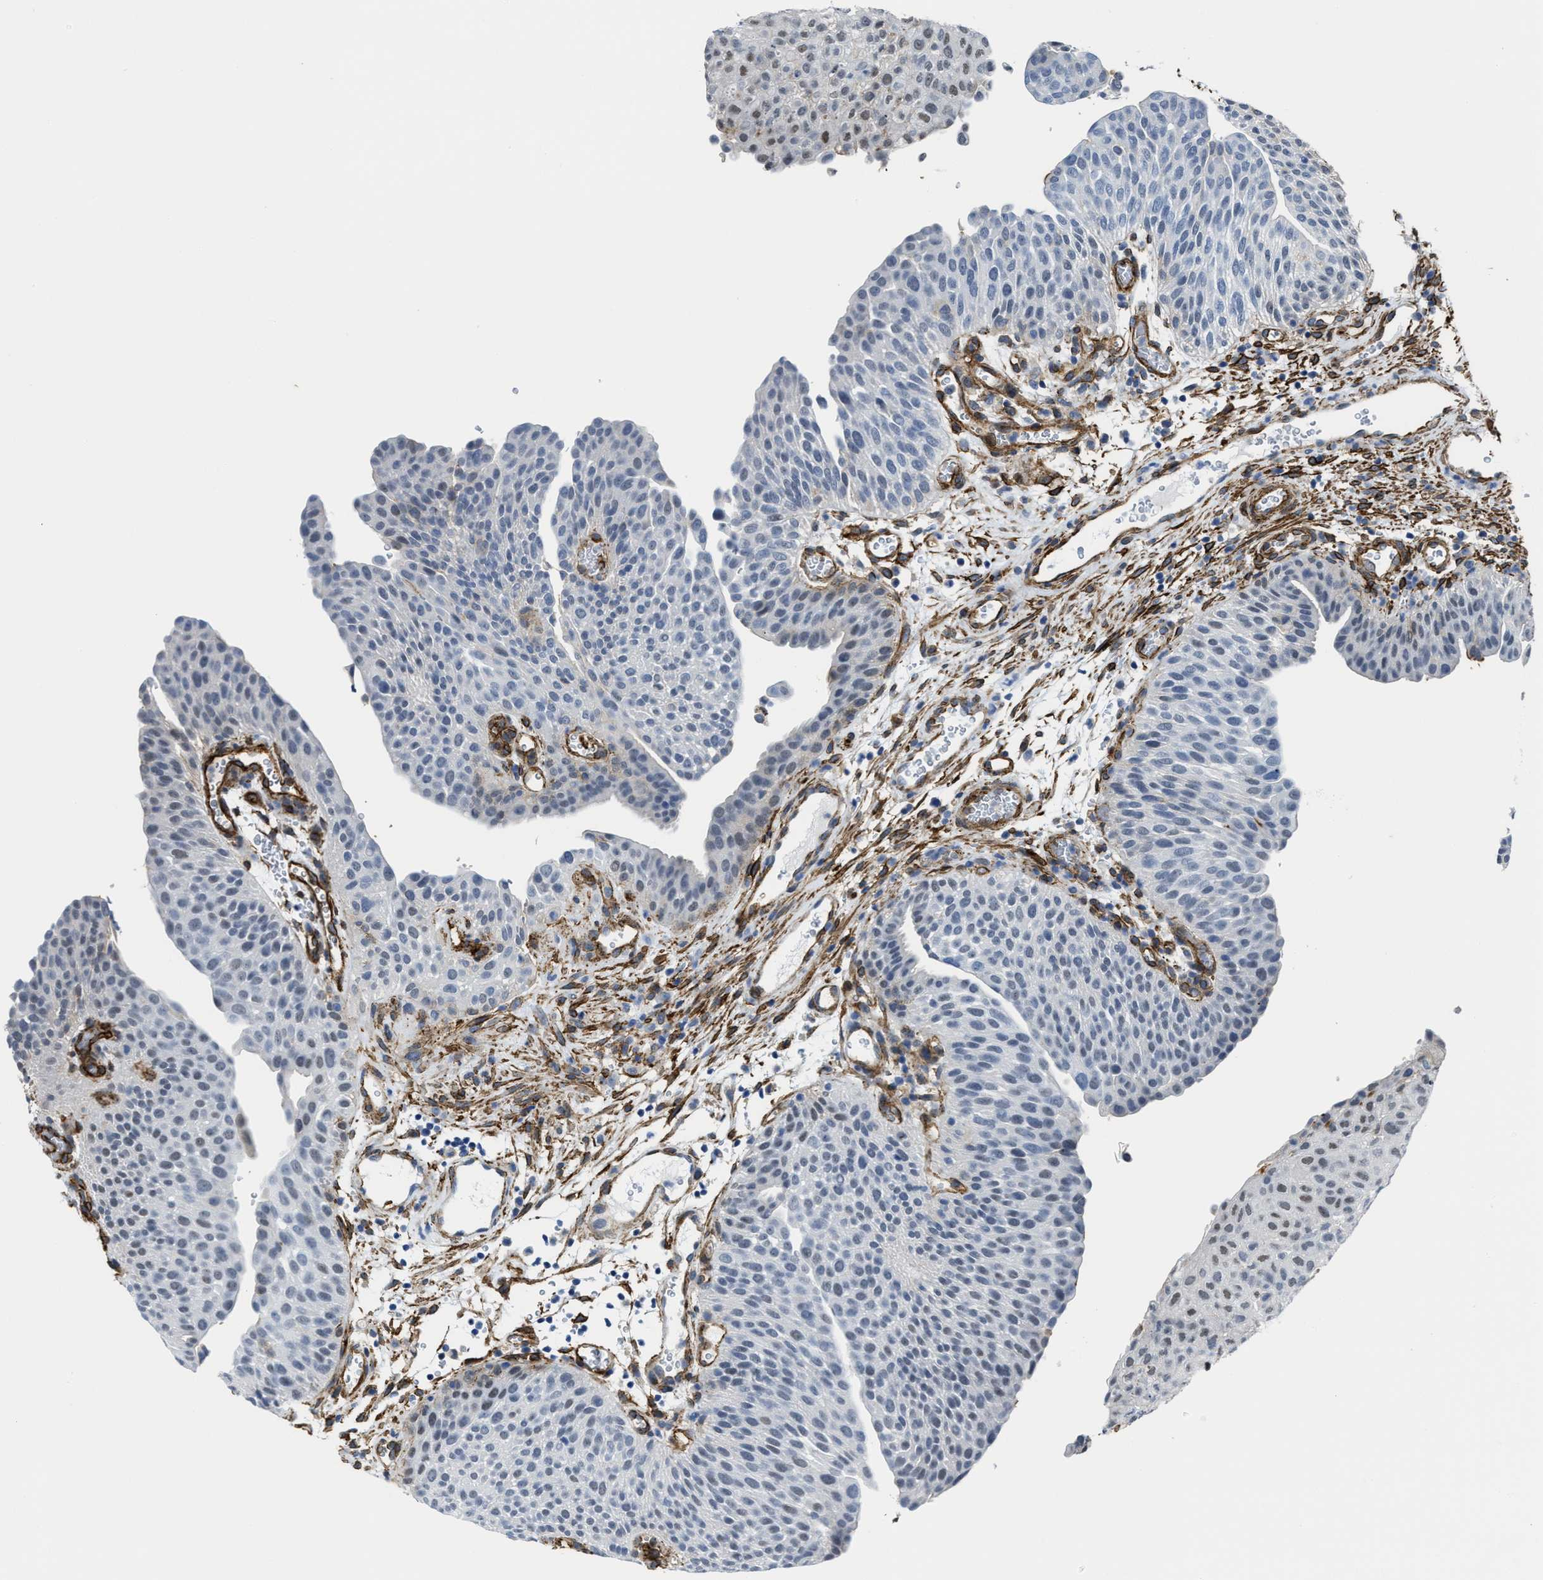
{"staining": {"intensity": "negative", "quantity": "none", "location": "none"}, "tissue": "urothelial cancer", "cell_type": "Tumor cells", "image_type": "cancer", "snomed": [{"axis": "morphology", "description": "Urothelial carcinoma, Low grade"}, {"axis": "morphology", "description": "Urothelial carcinoma, High grade"}, {"axis": "topography", "description": "Urinary bladder"}], "caption": "This is a micrograph of immunohistochemistry staining of high-grade urothelial carcinoma, which shows no staining in tumor cells. (IHC, brightfield microscopy, high magnification).", "gene": "NAB1", "patient": {"sex": "male", "age": 35}}